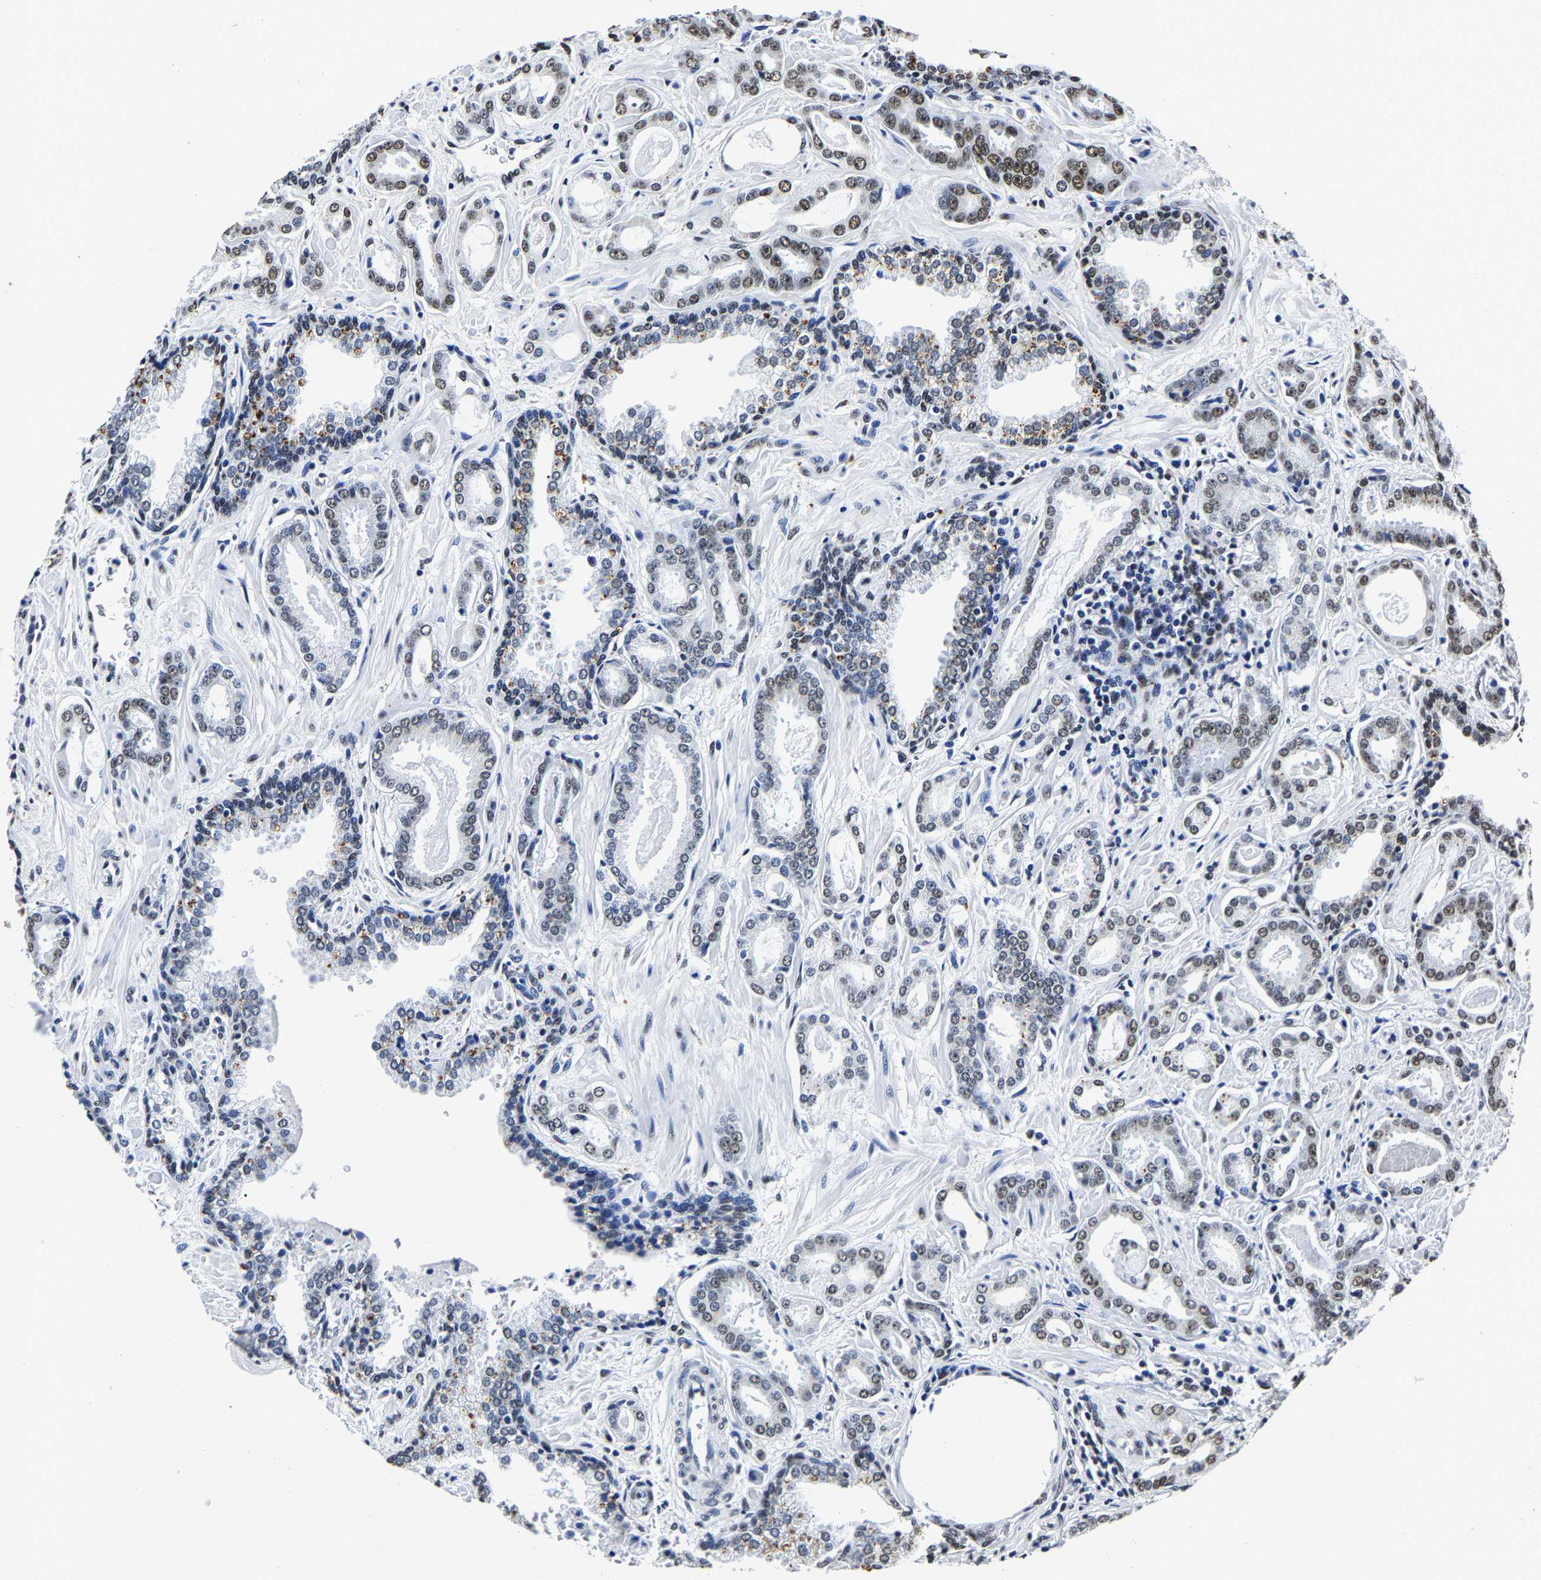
{"staining": {"intensity": "moderate", "quantity": "25%-75%", "location": "nuclear"}, "tissue": "prostate cancer", "cell_type": "Tumor cells", "image_type": "cancer", "snomed": [{"axis": "morphology", "description": "Adenocarcinoma, Low grade"}, {"axis": "topography", "description": "Prostate"}], "caption": "Prostate cancer (low-grade adenocarcinoma) was stained to show a protein in brown. There is medium levels of moderate nuclear expression in about 25%-75% of tumor cells.", "gene": "RBM45", "patient": {"sex": "male", "age": 53}}